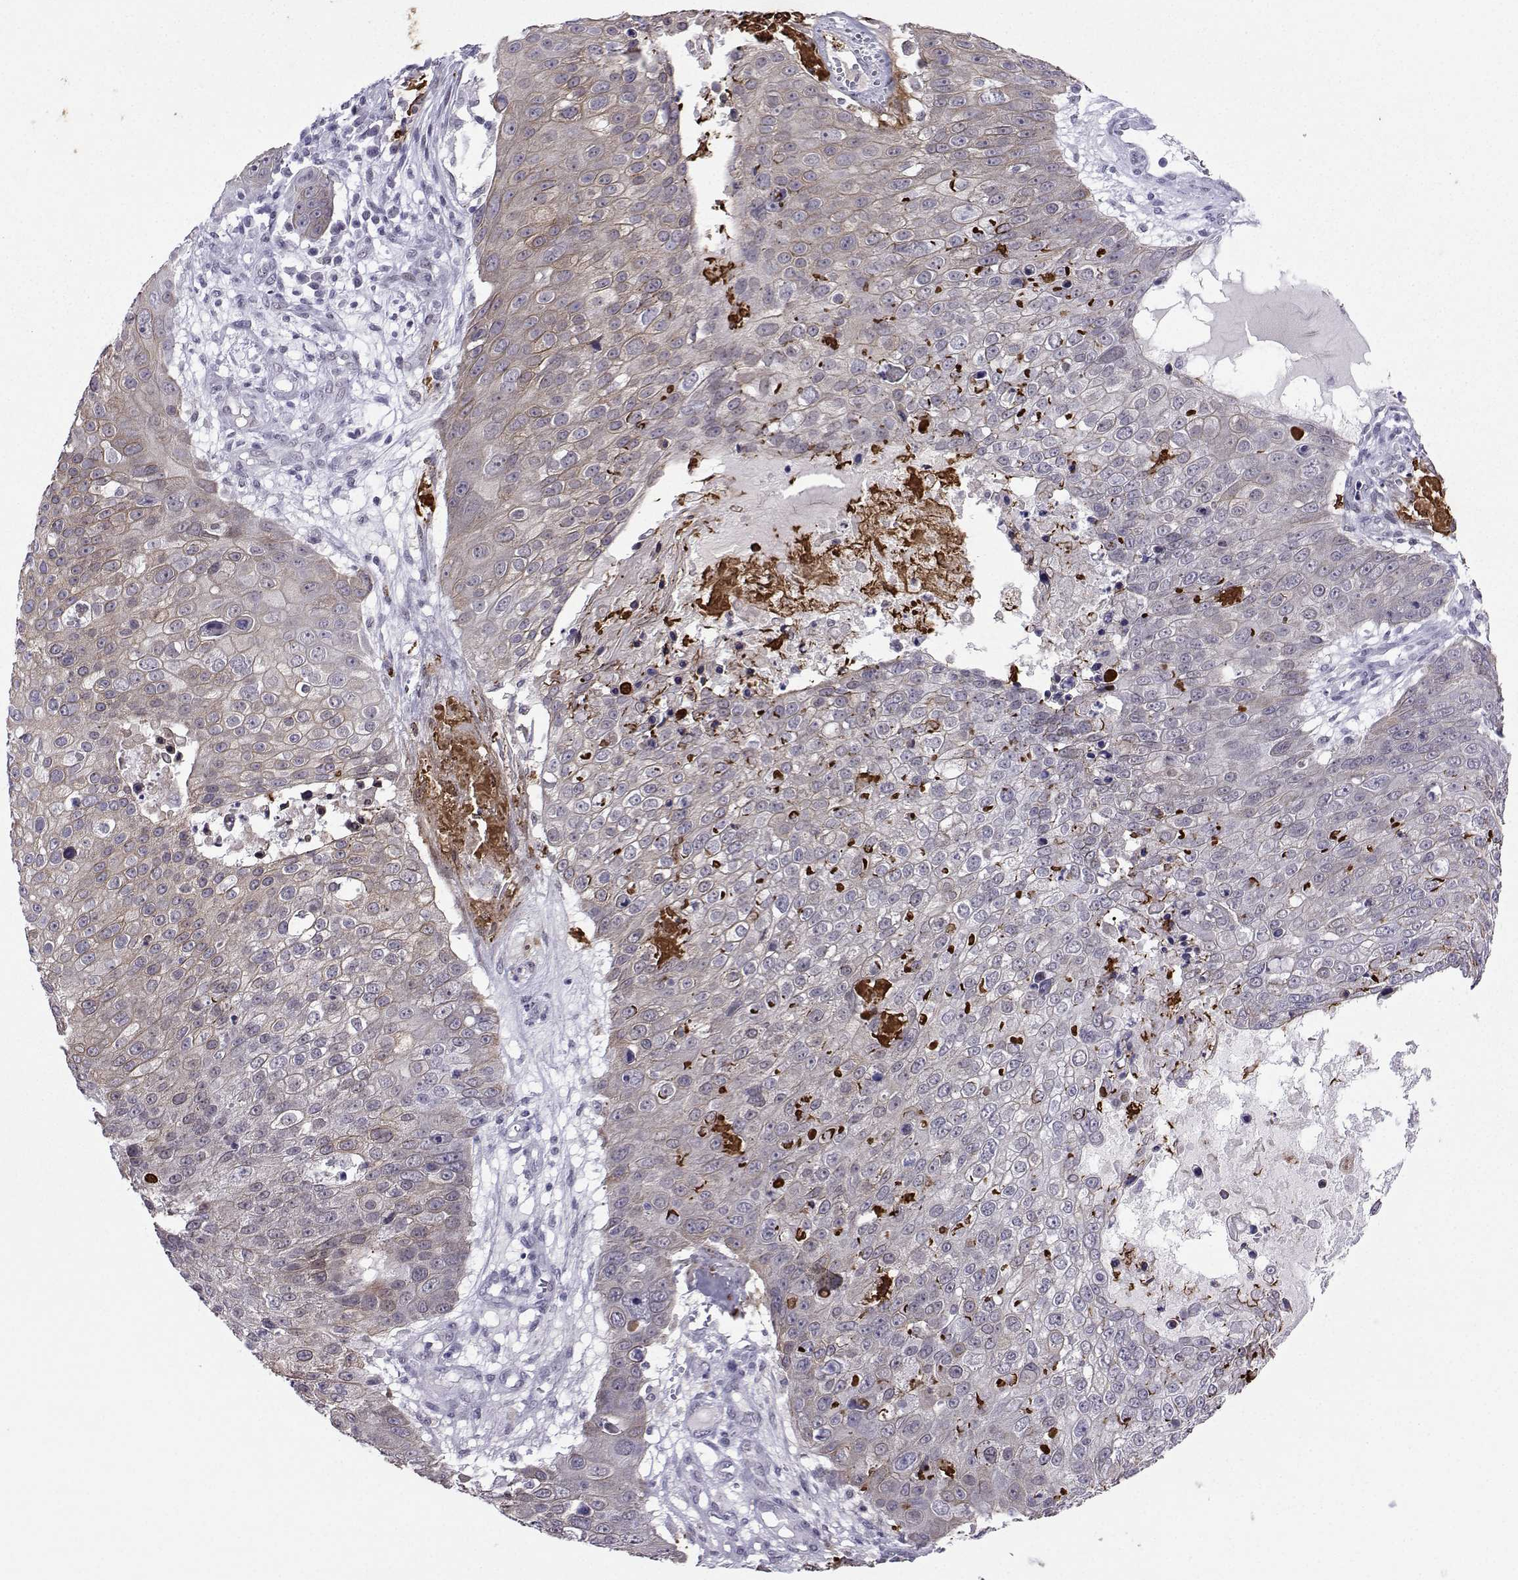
{"staining": {"intensity": "weak", "quantity": "<25%", "location": "cytoplasmic/membranous"}, "tissue": "skin cancer", "cell_type": "Tumor cells", "image_type": "cancer", "snomed": [{"axis": "morphology", "description": "Squamous cell carcinoma, NOS"}, {"axis": "topography", "description": "Skin"}], "caption": "Tumor cells are negative for brown protein staining in skin squamous cell carcinoma.", "gene": "LORICRIN", "patient": {"sex": "male", "age": 71}}